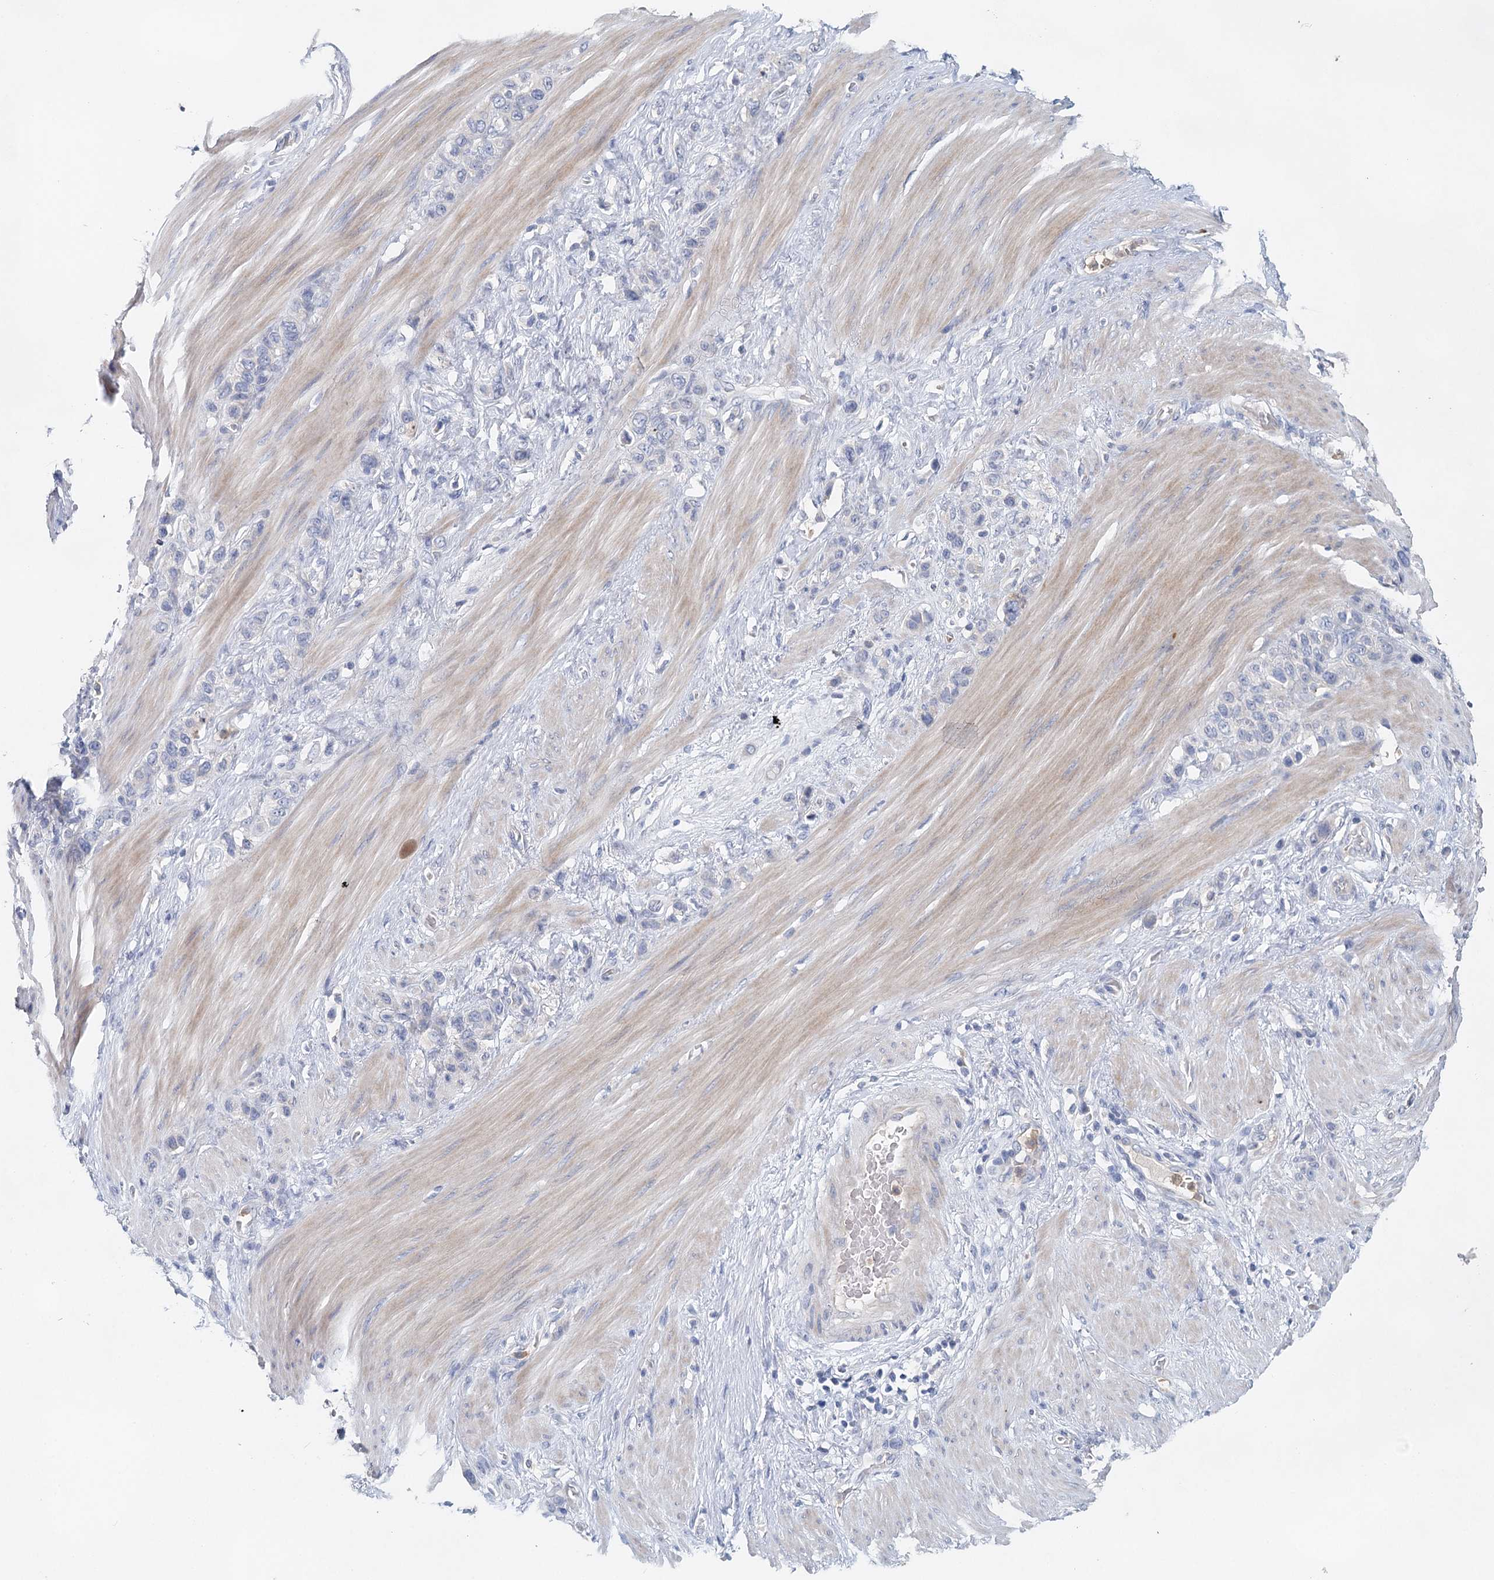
{"staining": {"intensity": "negative", "quantity": "none", "location": "none"}, "tissue": "stomach cancer", "cell_type": "Tumor cells", "image_type": "cancer", "snomed": [{"axis": "morphology", "description": "Adenocarcinoma, NOS"}, {"axis": "morphology", "description": "Adenocarcinoma, High grade"}, {"axis": "topography", "description": "Stomach, upper"}, {"axis": "topography", "description": "Stomach, lower"}], "caption": "A micrograph of human stomach high-grade adenocarcinoma is negative for staining in tumor cells.", "gene": "MYL6B", "patient": {"sex": "female", "age": 65}}